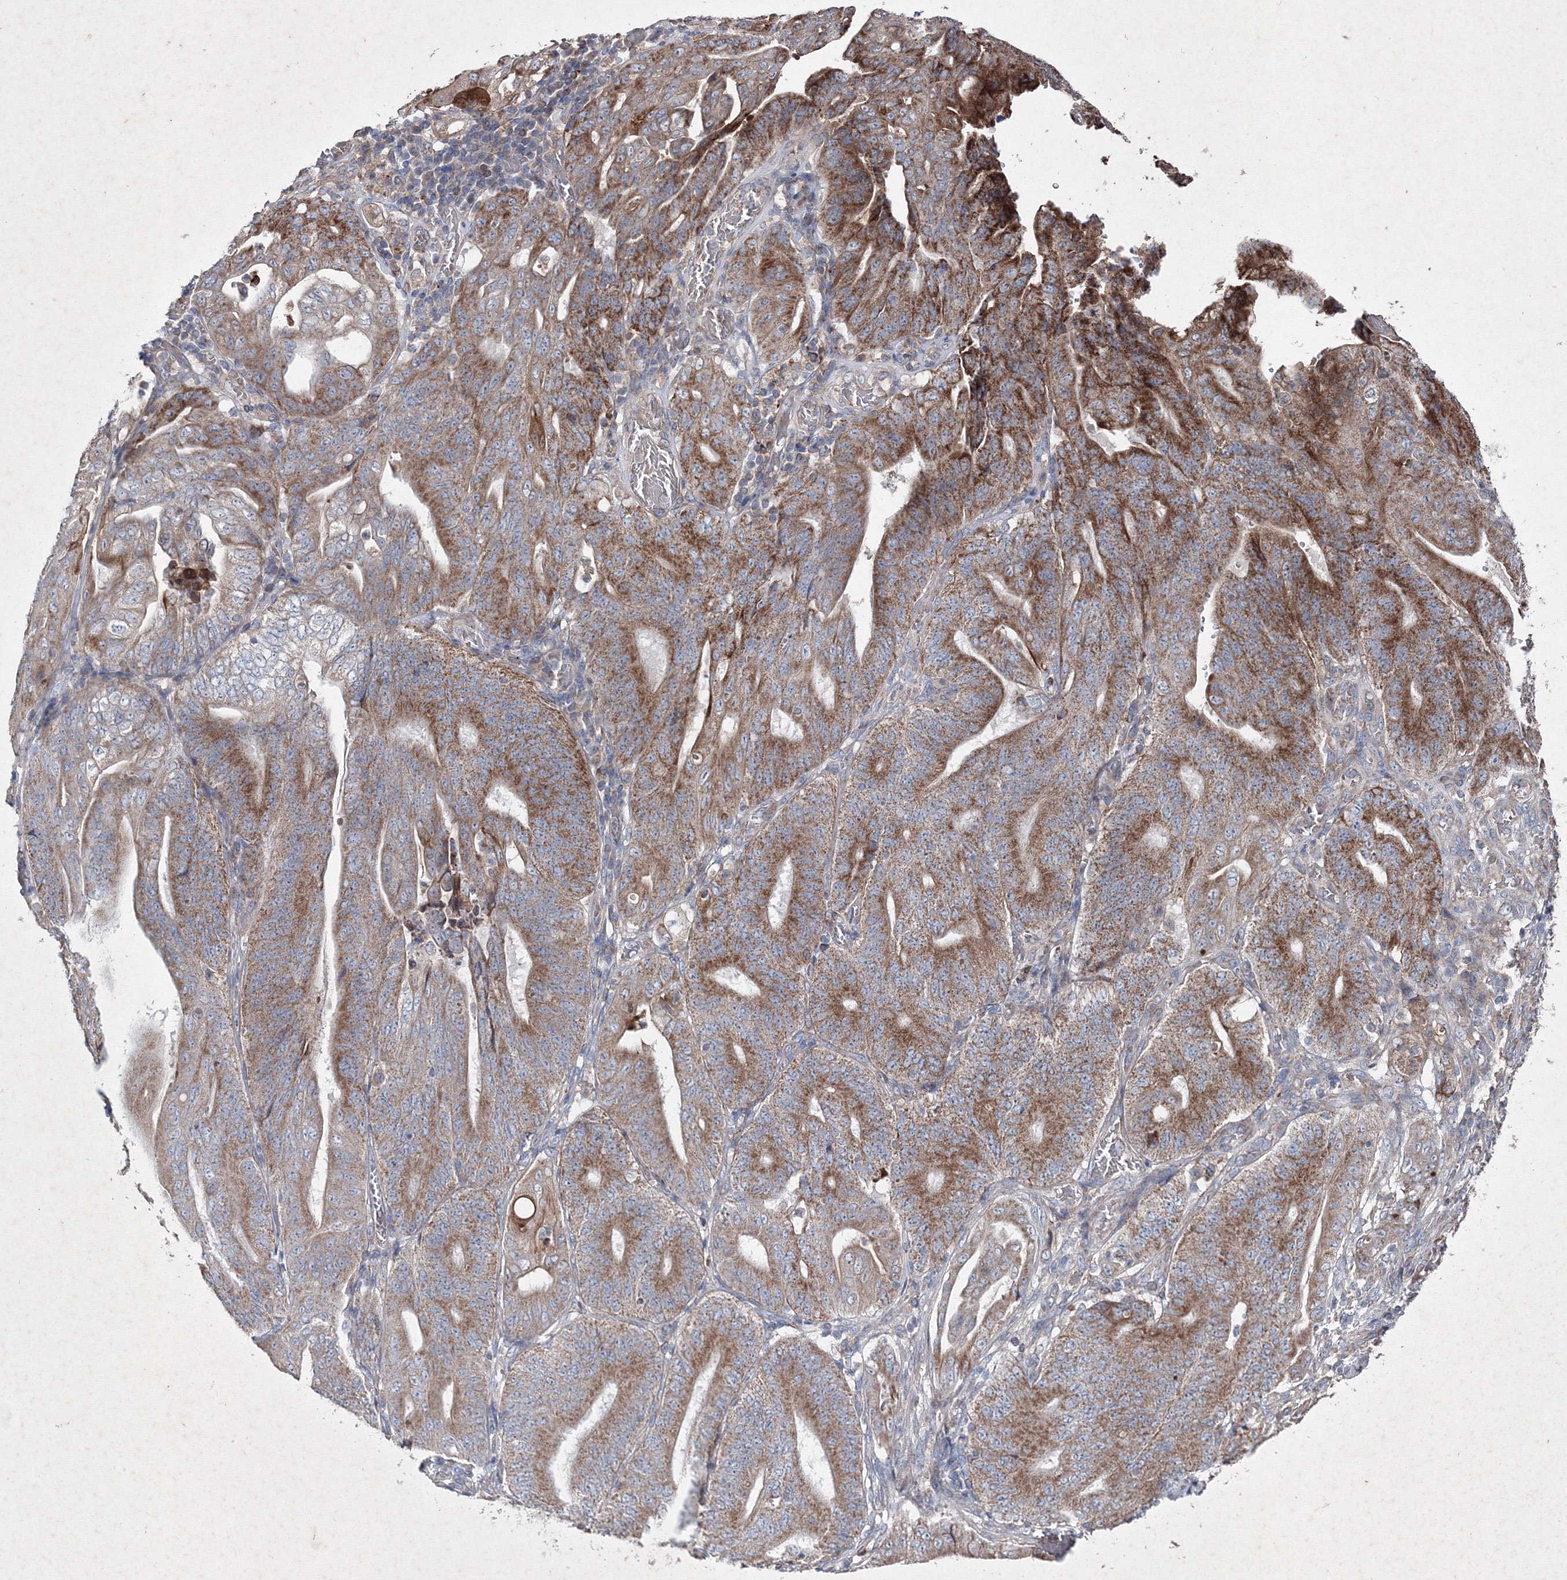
{"staining": {"intensity": "moderate", "quantity": ">75%", "location": "cytoplasmic/membranous"}, "tissue": "stomach cancer", "cell_type": "Tumor cells", "image_type": "cancer", "snomed": [{"axis": "morphology", "description": "Adenocarcinoma, NOS"}, {"axis": "topography", "description": "Stomach"}], "caption": "A brown stain shows moderate cytoplasmic/membranous expression of a protein in human adenocarcinoma (stomach) tumor cells. The protein is shown in brown color, while the nuclei are stained blue.", "gene": "GFM1", "patient": {"sex": "female", "age": 73}}